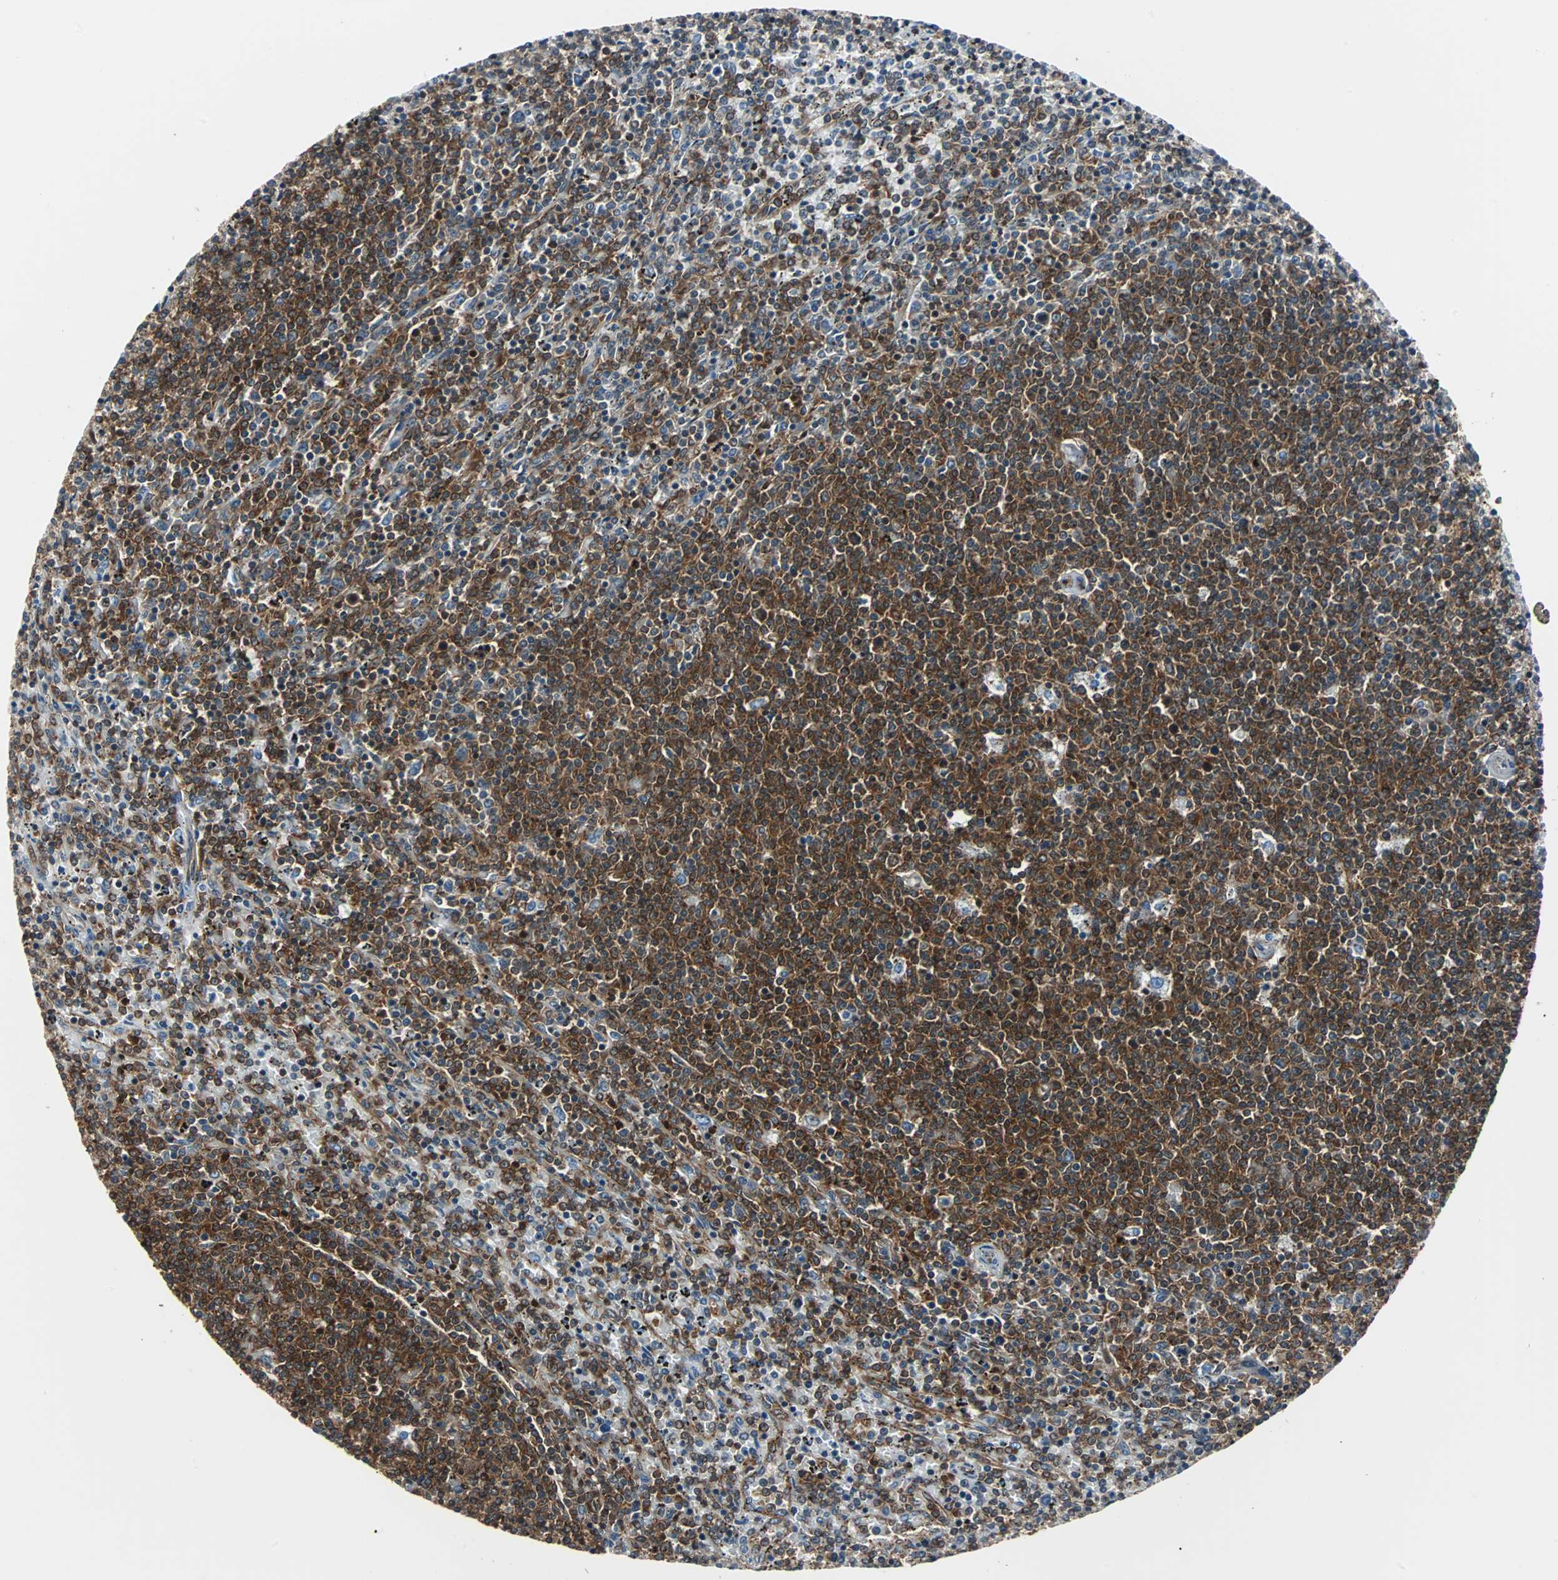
{"staining": {"intensity": "strong", "quantity": ">75%", "location": "cytoplasmic/membranous"}, "tissue": "lymphoma", "cell_type": "Tumor cells", "image_type": "cancer", "snomed": [{"axis": "morphology", "description": "Malignant lymphoma, non-Hodgkin's type, Low grade"}, {"axis": "topography", "description": "Spleen"}], "caption": "This micrograph exhibits IHC staining of human malignant lymphoma, non-Hodgkin's type (low-grade), with high strong cytoplasmic/membranous positivity in approximately >75% of tumor cells.", "gene": "RELA", "patient": {"sex": "female", "age": 50}}